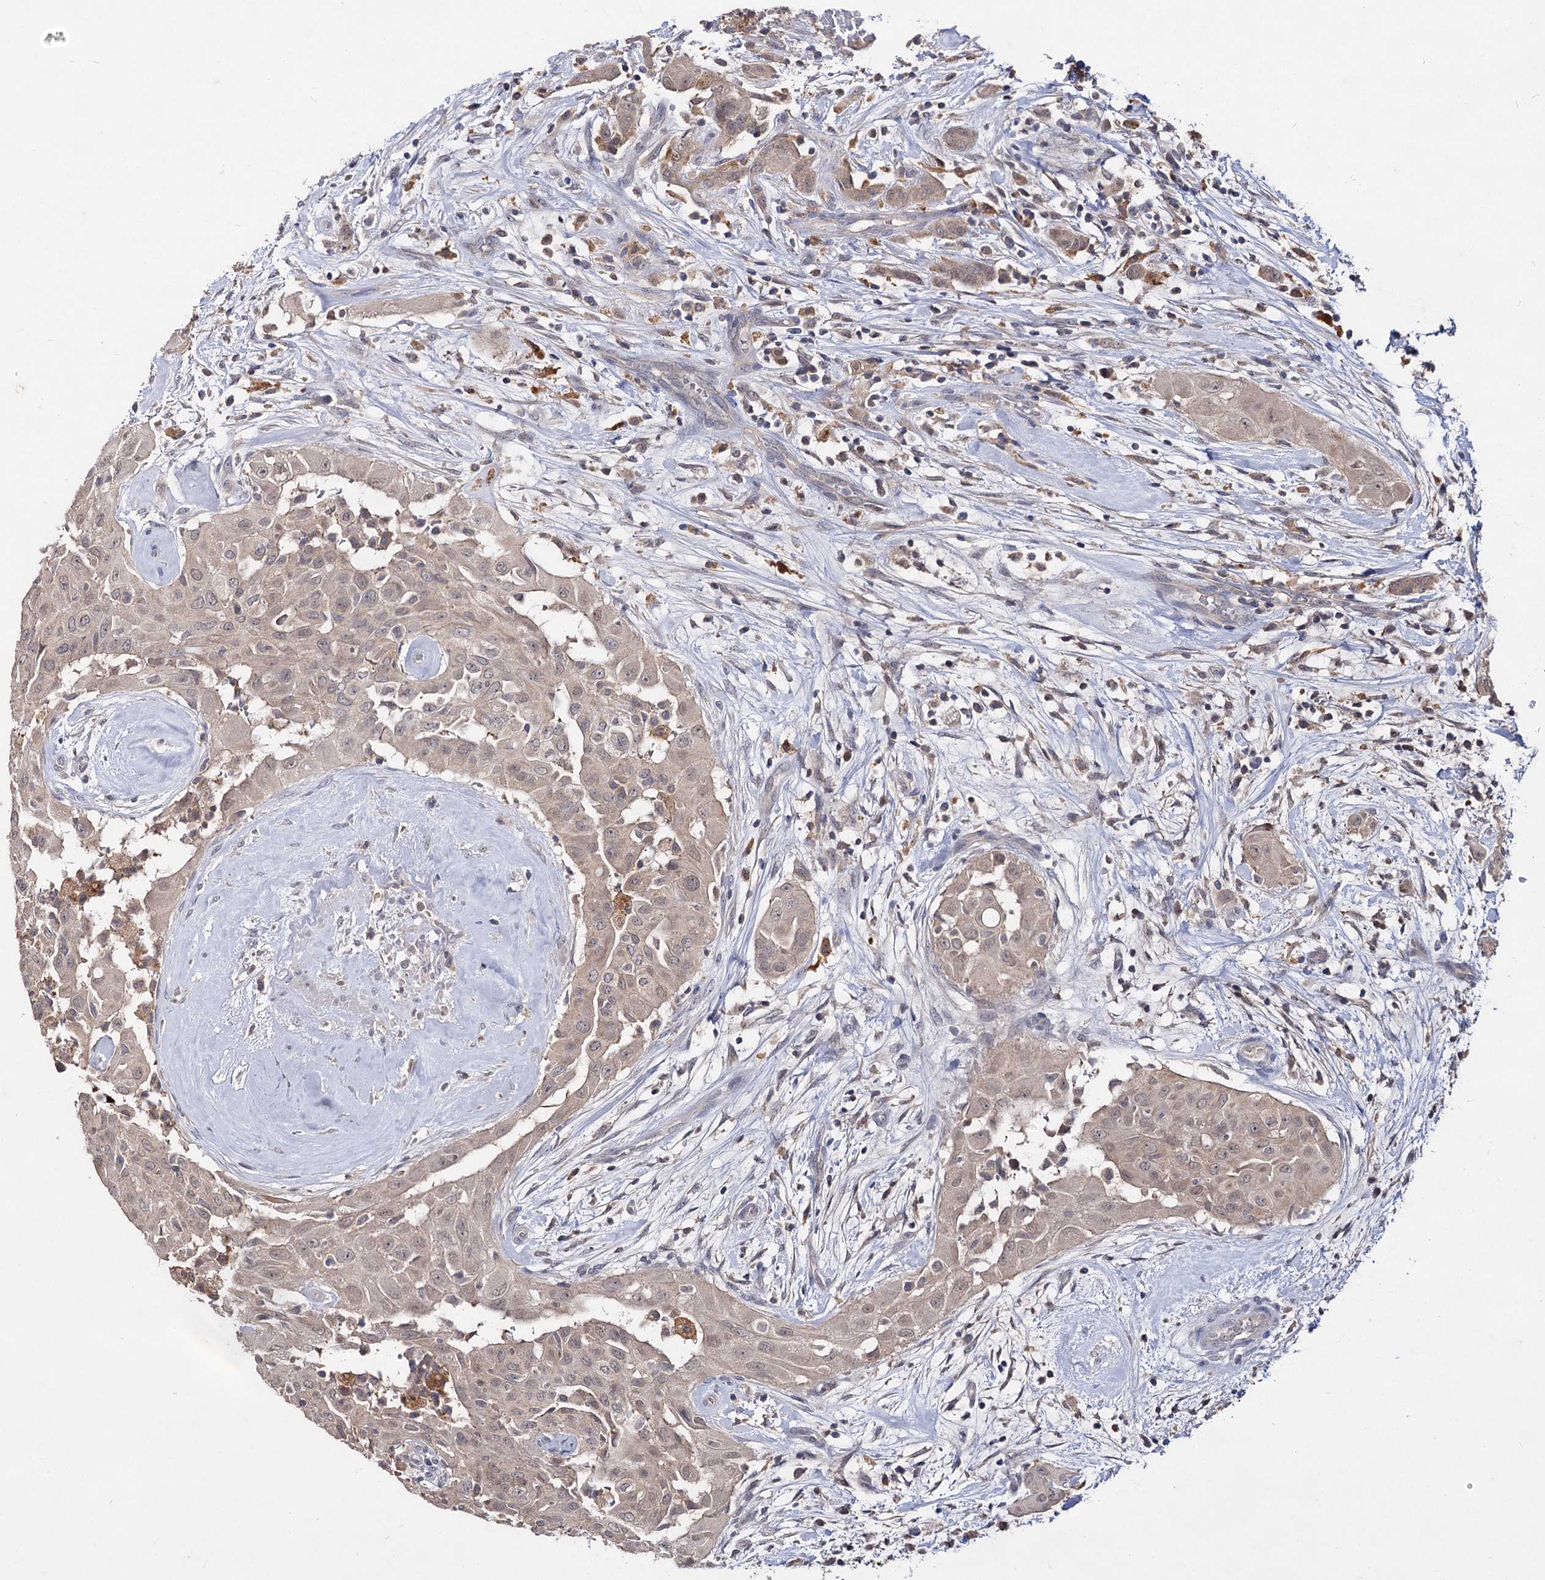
{"staining": {"intensity": "negative", "quantity": "none", "location": "none"}, "tissue": "thyroid cancer", "cell_type": "Tumor cells", "image_type": "cancer", "snomed": [{"axis": "morphology", "description": "Papillary adenocarcinoma, NOS"}, {"axis": "topography", "description": "Thyroid gland"}], "caption": "The IHC photomicrograph has no significant positivity in tumor cells of papillary adenocarcinoma (thyroid) tissue.", "gene": "ACTR6", "patient": {"sex": "female", "age": 59}}